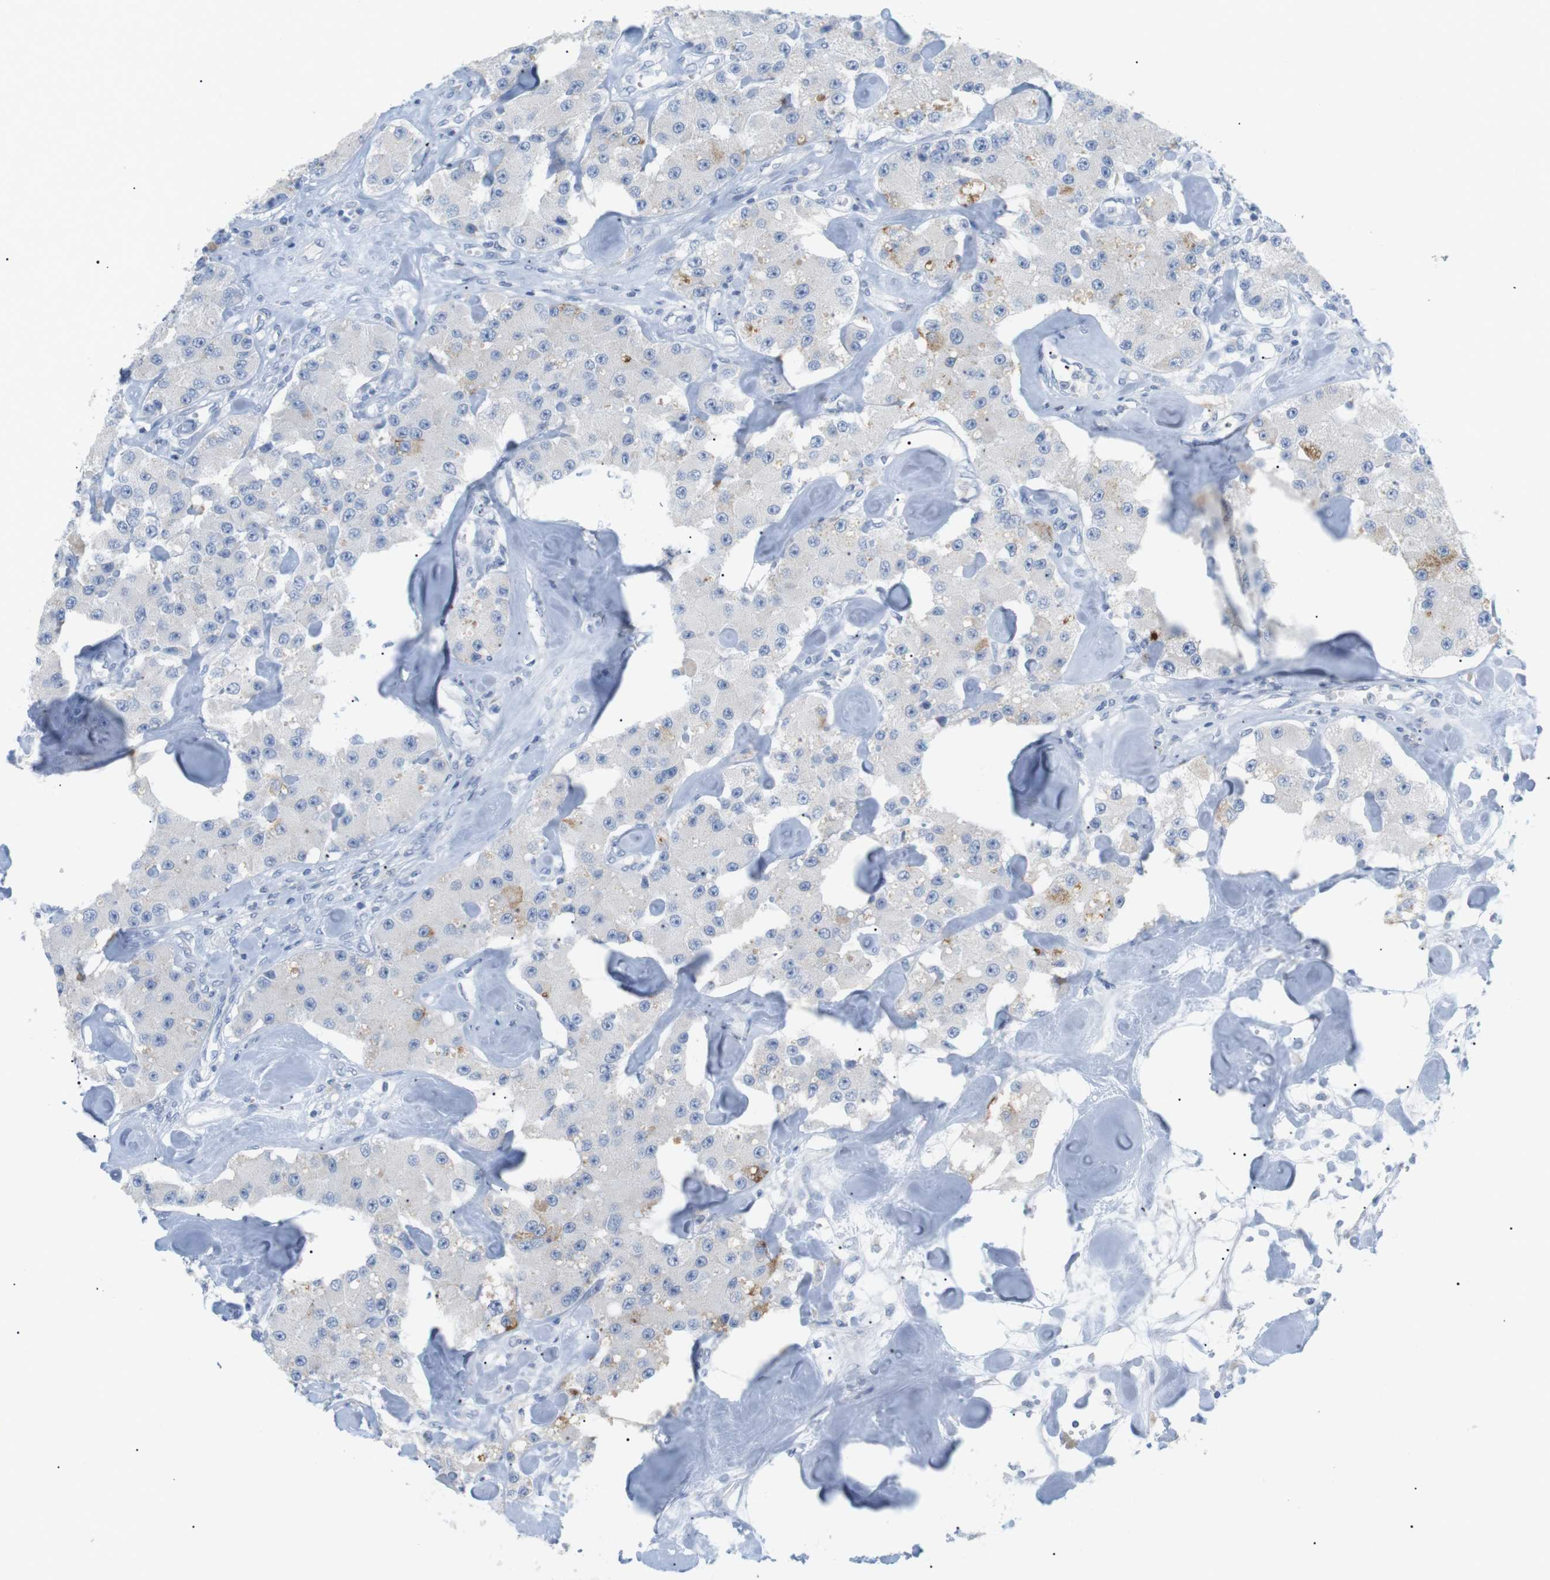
{"staining": {"intensity": "moderate", "quantity": "<25%", "location": "cytoplasmic/membranous"}, "tissue": "carcinoid", "cell_type": "Tumor cells", "image_type": "cancer", "snomed": [{"axis": "morphology", "description": "Carcinoid, malignant, NOS"}, {"axis": "topography", "description": "Pancreas"}], "caption": "Human carcinoid stained with a protein marker exhibits moderate staining in tumor cells.", "gene": "HBG2", "patient": {"sex": "male", "age": 41}}